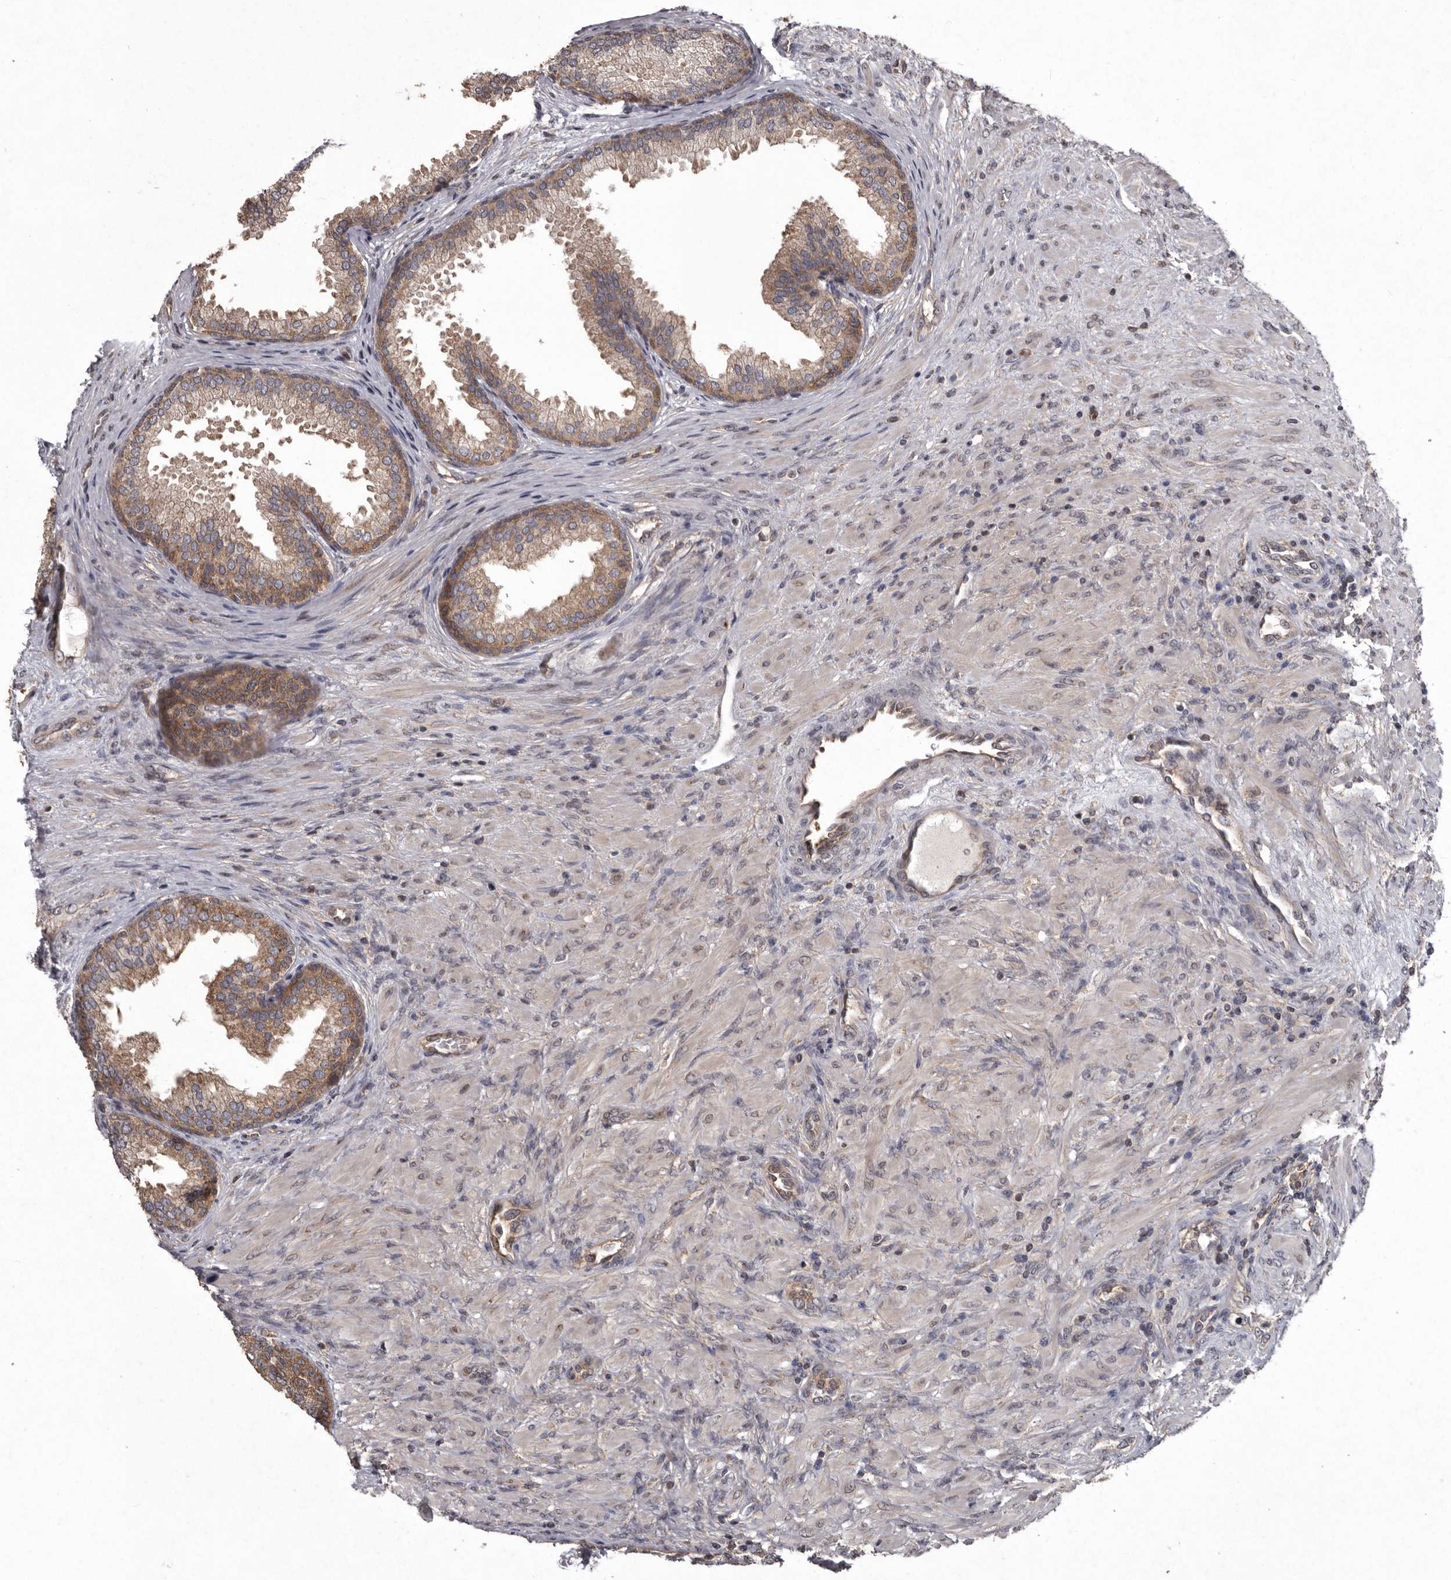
{"staining": {"intensity": "moderate", "quantity": "25%-75%", "location": "cytoplasmic/membranous"}, "tissue": "prostate", "cell_type": "Glandular cells", "image_type": "normal", "snomed": [{"axis": "morphology", "description": "Normal tissue, NOS"}, {"axis": "topography", "description": "Prostate"}], "caption": "Immunohistochemical staining of benign human prostate reveals medium levels of moderate cytoplasmic/membranous staining in about 25%-75% of glandular cells.", "gene": "DARS1", "patient": {"sex": "male", "age": 76}}